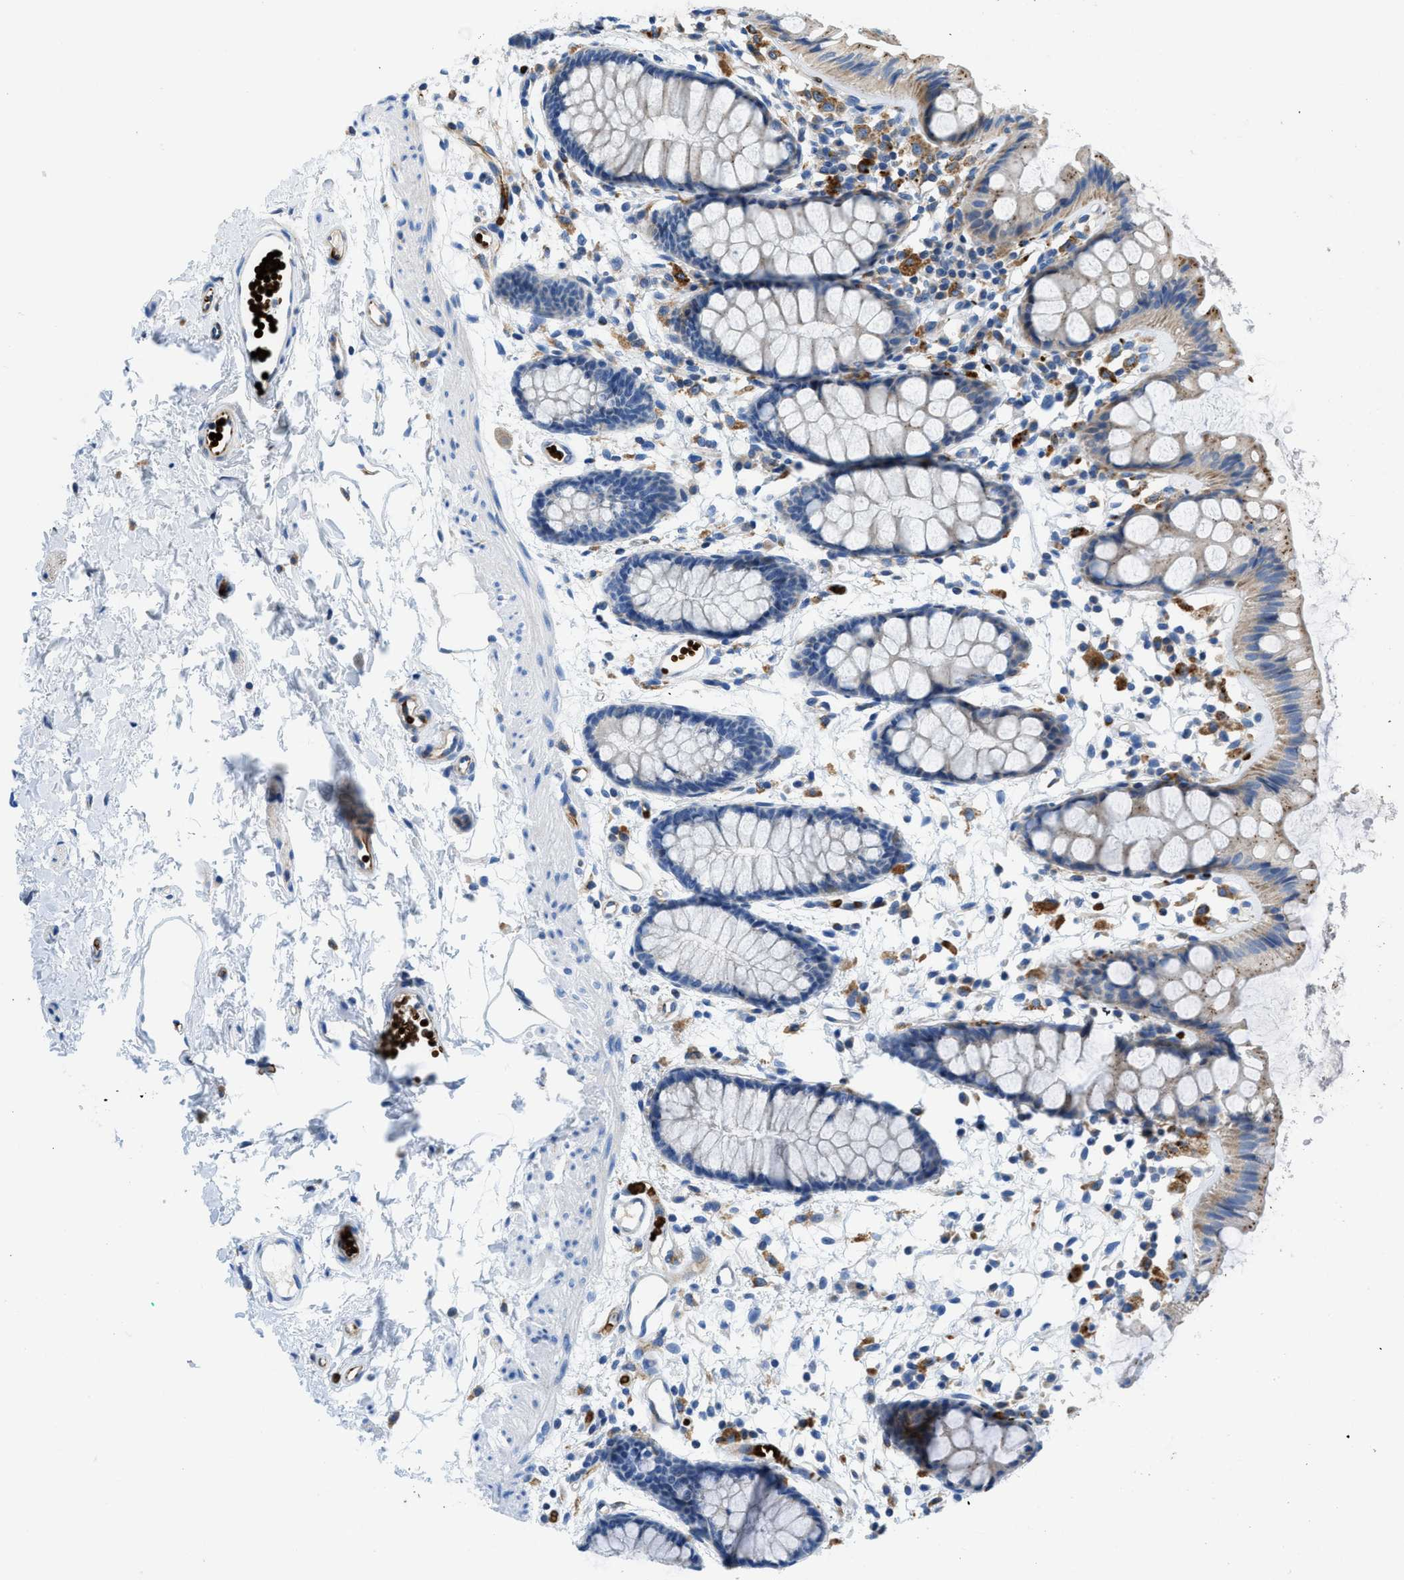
{"staining": {"intensity": "weak", "quantity": "25%-75%", "location": "cytoplasmic/membranous"}, "tissue": "rectum", "cell_type": "Glandular cells", "image_type": "normal", "snomed": [{"axis": "morphology", "description": "Normal tissue, NOS"}, {"axis": "topography", "description": "Rectum"}], "caption": "Brown immunohistochemical staining in unremarkable rectum exhibits weak cytoplasmic/membranous positivity in about 25%-75% of glandular cells. Ihc stains the protein in brown and the nuclei are stained blue.", "gene": "ZNF831", "patient": {"sex": "female", "age": 66}}